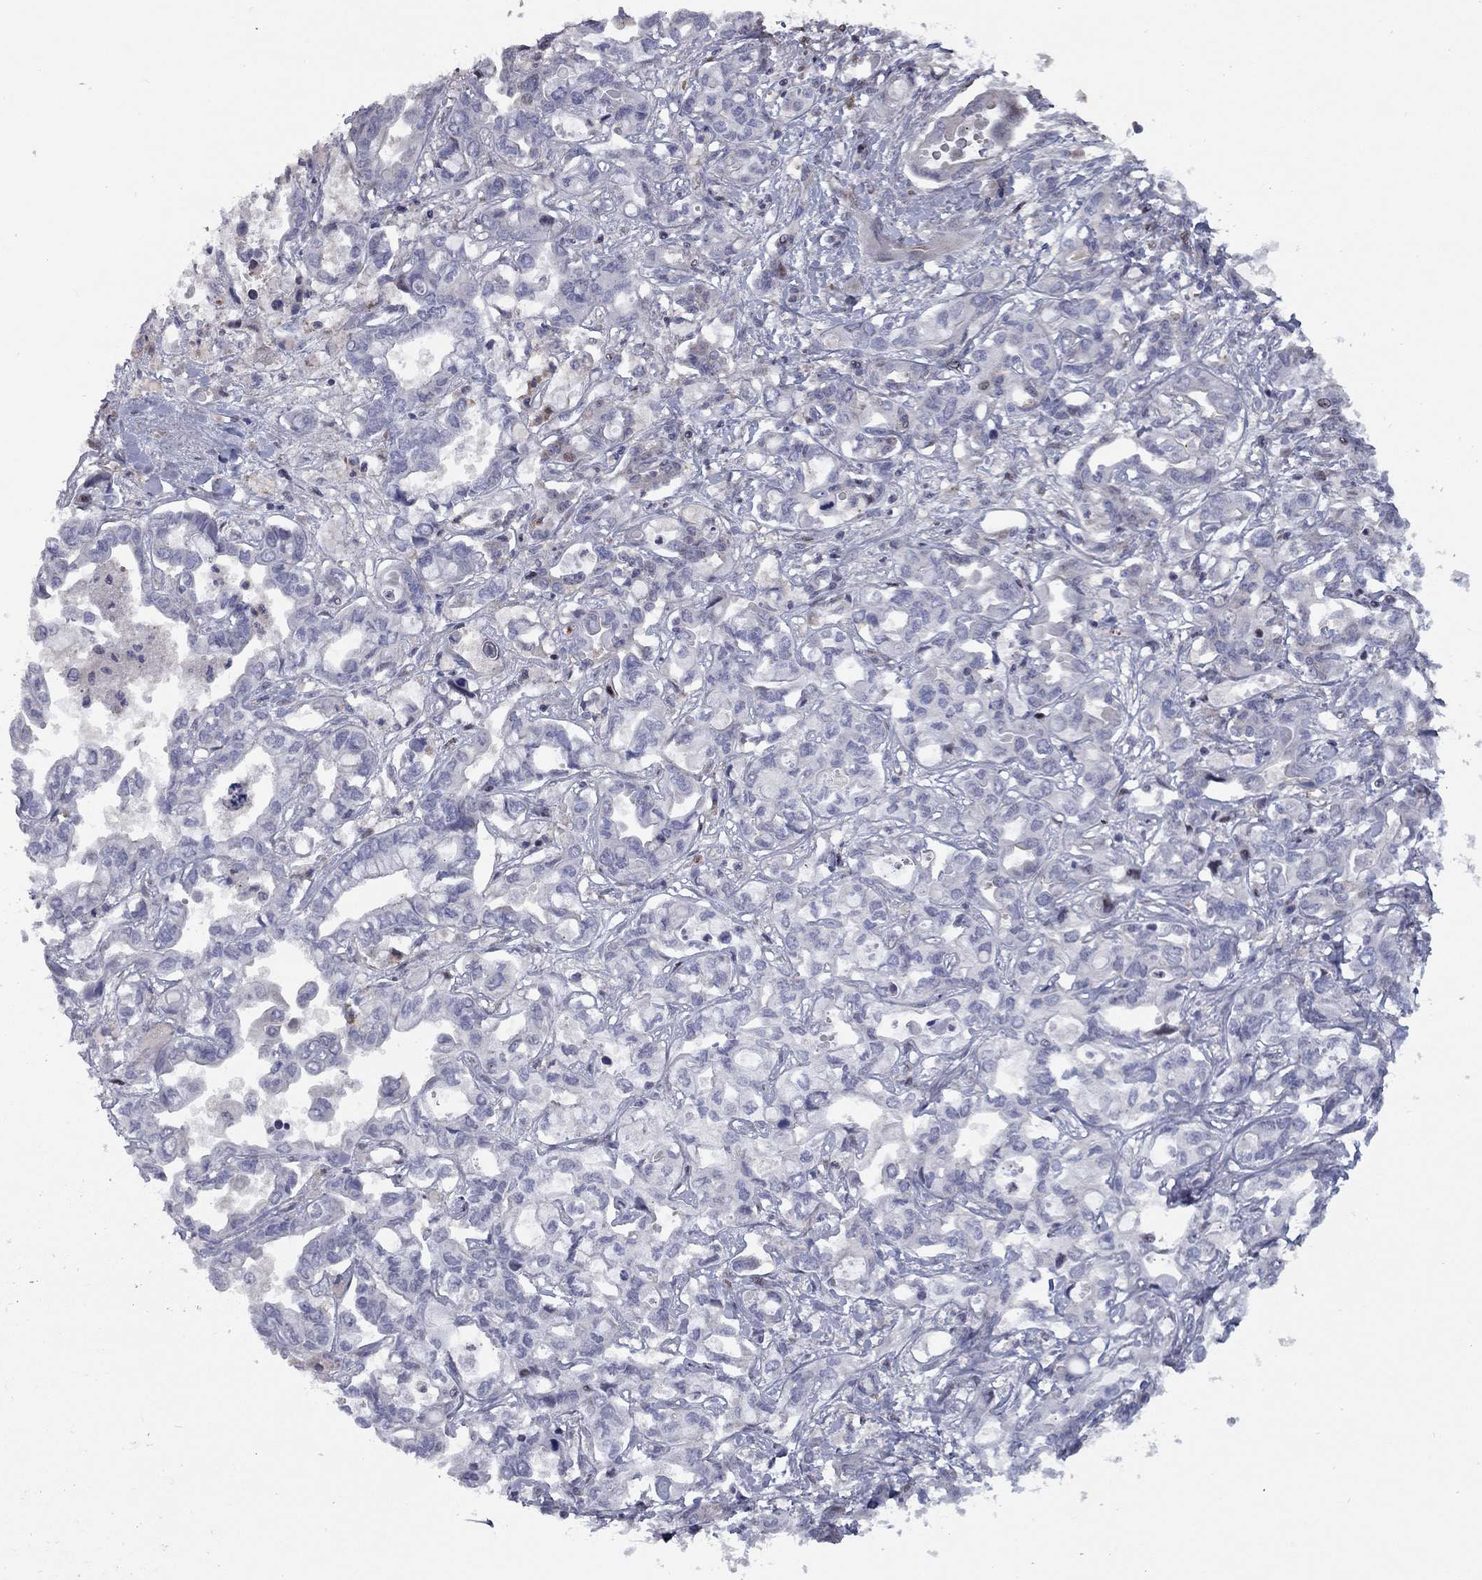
{"staining": {"intensity": "negative", "quantity": "none", "location": "none"}, "tissue": "liver cancer", "cell_type": "Tumor cells", "image_type": "cancer", "snomed": [{"axis": "morphology", "description": "Cholangiocarcinoma"}, {"axis": "topography", "description": "Liver"}], "caption": "Human liver cholangiocarcinoma stained for a protein using immunohistochemistry demonstrates no staining in tumor cells.", "gene": "DUSP7", "patient": {"sex": "female", "age": 64}}